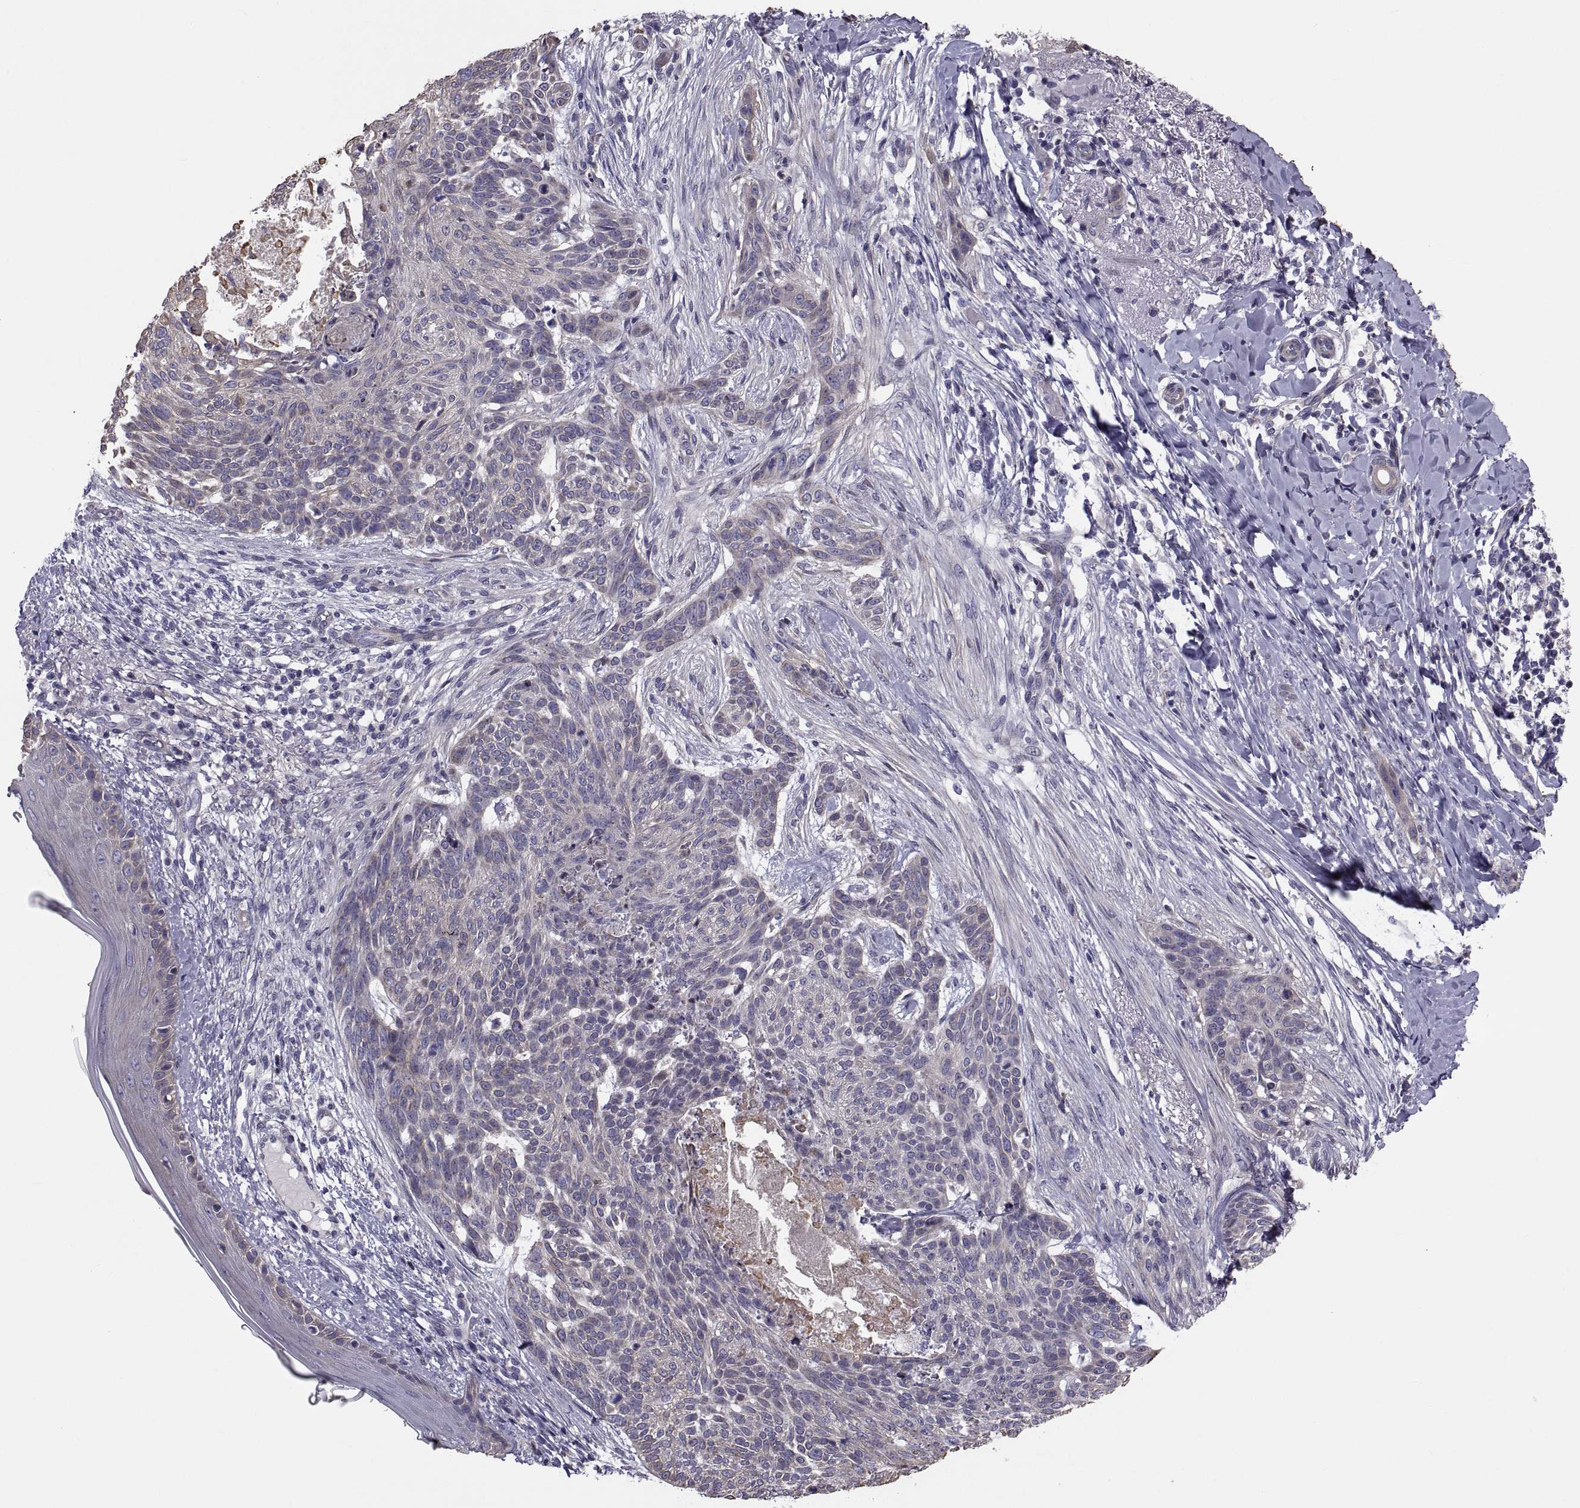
{"staining": {"intensity": "moderate", "quantity": "<25%", "location": "cytoplasmic/membranous"}, "tissue": "skin cancer", "cell_type": "Tumor cells", "image_type": "cancer", "snomed": [{"axis": "morphology", "description": "Normal tissue, NOS"}, {"axis": "morphology", "description": "Basal cell carcinoma"}, {"axis": "topography", "description": "Skin"}], "caption": "DAB immunohistochemical staining of human skin cancer (basal cell carcinoma) displays moderate cytoplasmic/membranous protein expression in about <25% of tumor cells.", "gene": "ANO1", "patient": {"sex": "male", "age": 84}}